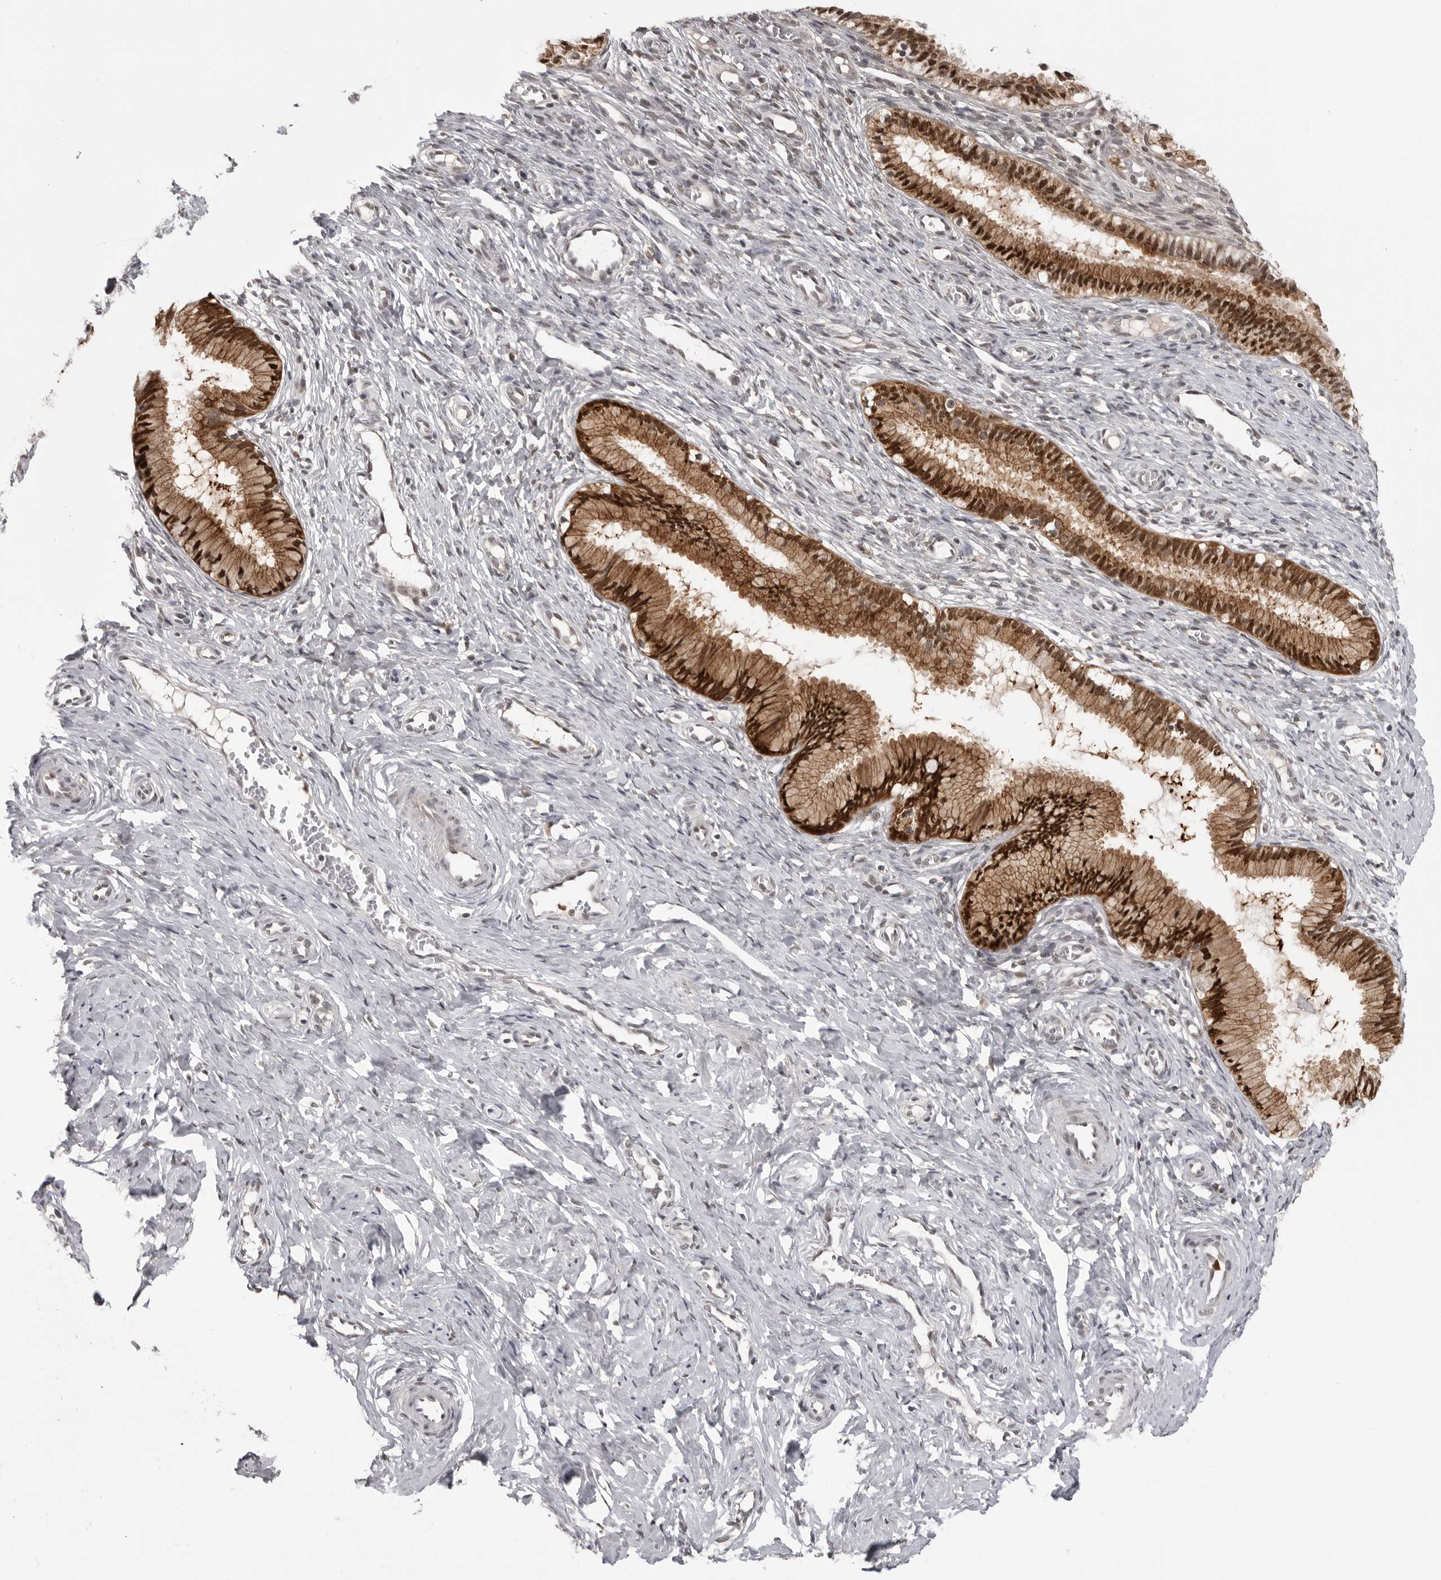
{"staining": {"intensity": "strong", "quantity": ">75%", "location": "cytoplasmic/membranous,nuclear"}, "tissue": "cervix", "cell_type": "Glandular cells", "image_type": "normal", "snomed": [{"axis": "morphology", "description": "Normal tissue, NOS"}, {"axis": "topography", "description": "Cervix"}], "caption": "Immunohistochemistry staining of benign cervix, which shows high levels of strong cytoplasmic/membranous,nuclear positivity in about >75% of glandular cells indicating strong cytoplasmic/membranous,nuclear protein positivity. The staining was performed using DAB (brown) for protein detection and nuclei were counterstained in hematoxylin (blue).", "gene": "PEG3", "patient": {"sex": "female", "age": 27}}